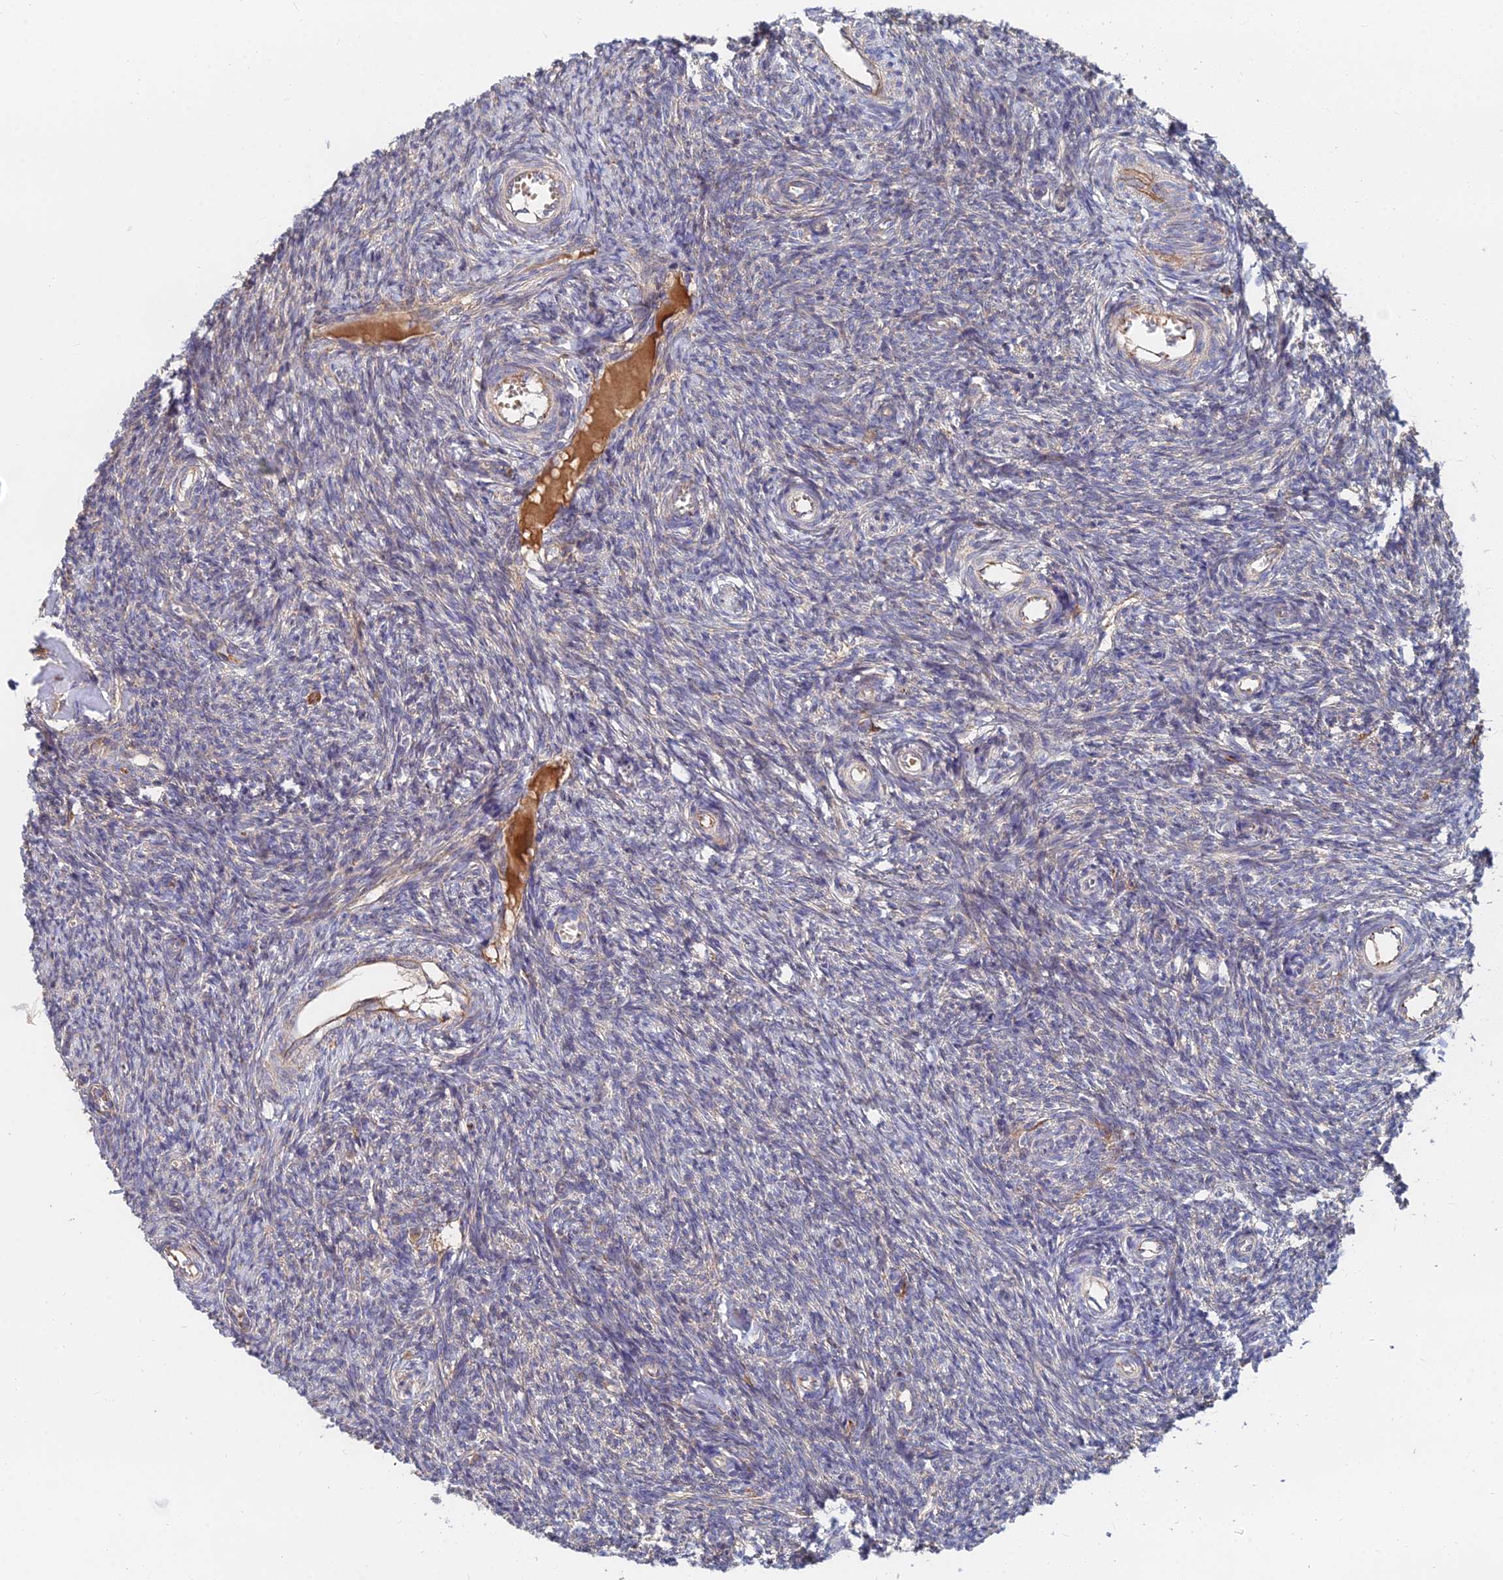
{"staining": {"intensity": "weak", "quantity": "<25%", "location": "cytoplasmic/membranous"}, "tissue": "ovary", "cell_type": "Ovarian stroma cells", "image_type": "normal", "snomed": [{"axis": "morphology", "description": "Normal tissue, NOS"}, {"axis": "topography", "description": "Ovary"}], "caption": "Immunohistochemistry (IHC) micrograph of normal ovary stained for a protein (brown), which exhibits no staining in ovarian stroma cells. The staining was performed using DAB (3,3'-diaminobenzidine) to visualize the protein expression in brown, while the nuclei were stained in blue with hematoxylin (Magnification: 20x).", "gene": "CCZ1B", "patient": {"sex": "female", "age": 44}}